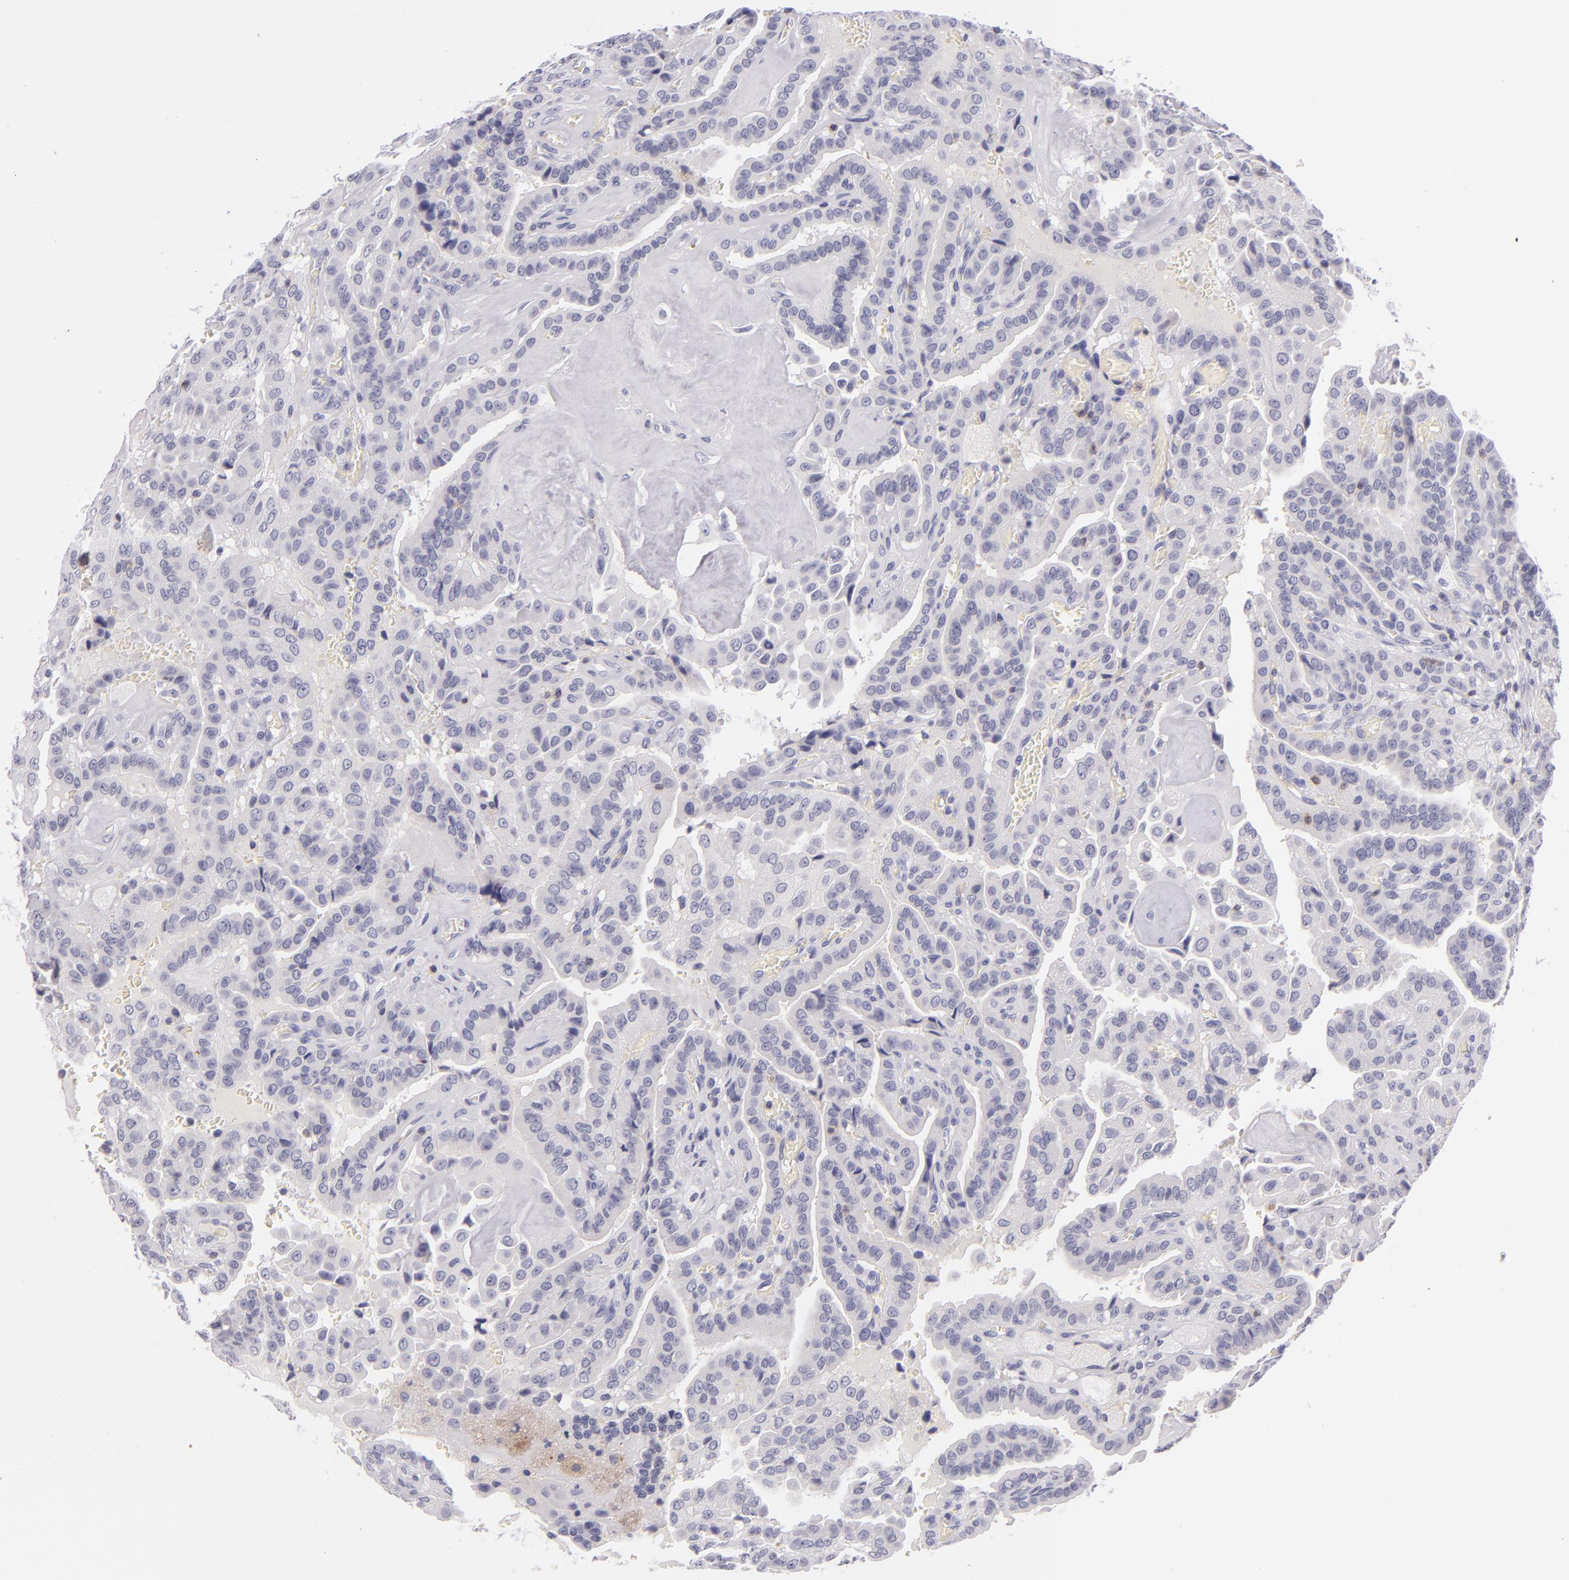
{"staining": {"intensity": "negative", "quantity": "none", "location": "none"}, "tissue": "thyroid cancer", "cell_type": "Tumor cells", "image_type": "cancer", "snomed": [{"axis": "morphology", "description": "Papillary adenocarcinoma, NOS"}, {"axis": "topography", "description": "Thyroid gland"}], "caption": "Immunohistochemical staining of human thyroid cancer shows no significant positivity in tumor cells.", "gene": "CD48", "patient": {"sex": "male", "age": 87}}